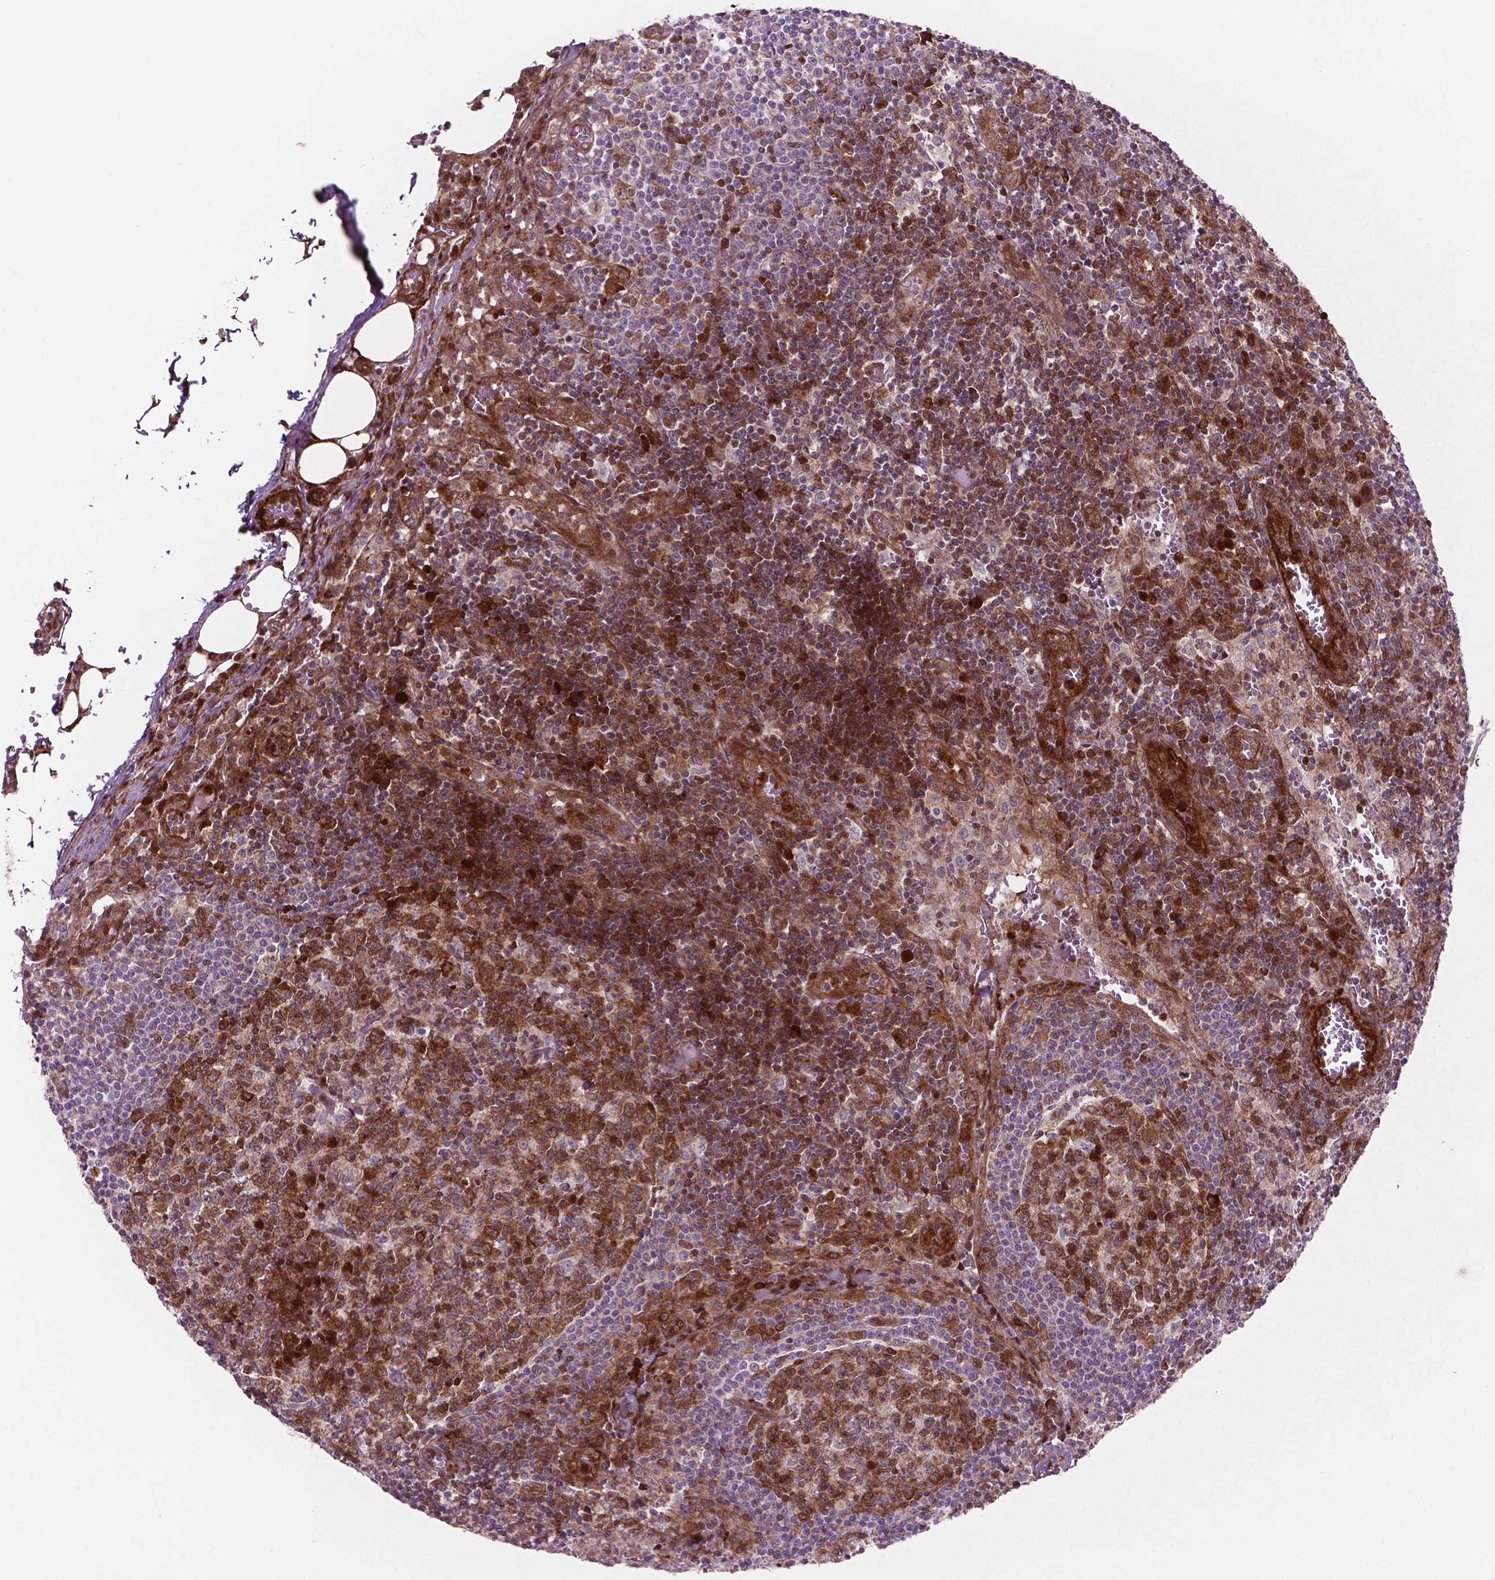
{"staining": {"intensity": "moderate", "quantity": "25%-75%", "location": "cytoplasmic/membranous"}, "tissue": "lymph node", "cell_type": "Germinal center cells", "image_type": "normal", "snomed": [{"axis": "morphology", "description": "Normal tissue, NOS"}, {"axis": "topography", "description": "Lymph node"}], "caption": "Normal lymph node was stained to show a protein in brown. There is medium levels of moderate cytoplasmic/membranous positivity in about 25%-75% of germinal center cells. (DAB IHC with brightfield microscopy, high magnification).", "gene": "LDHA", "patient": {"sex": "male", "age": 62}}